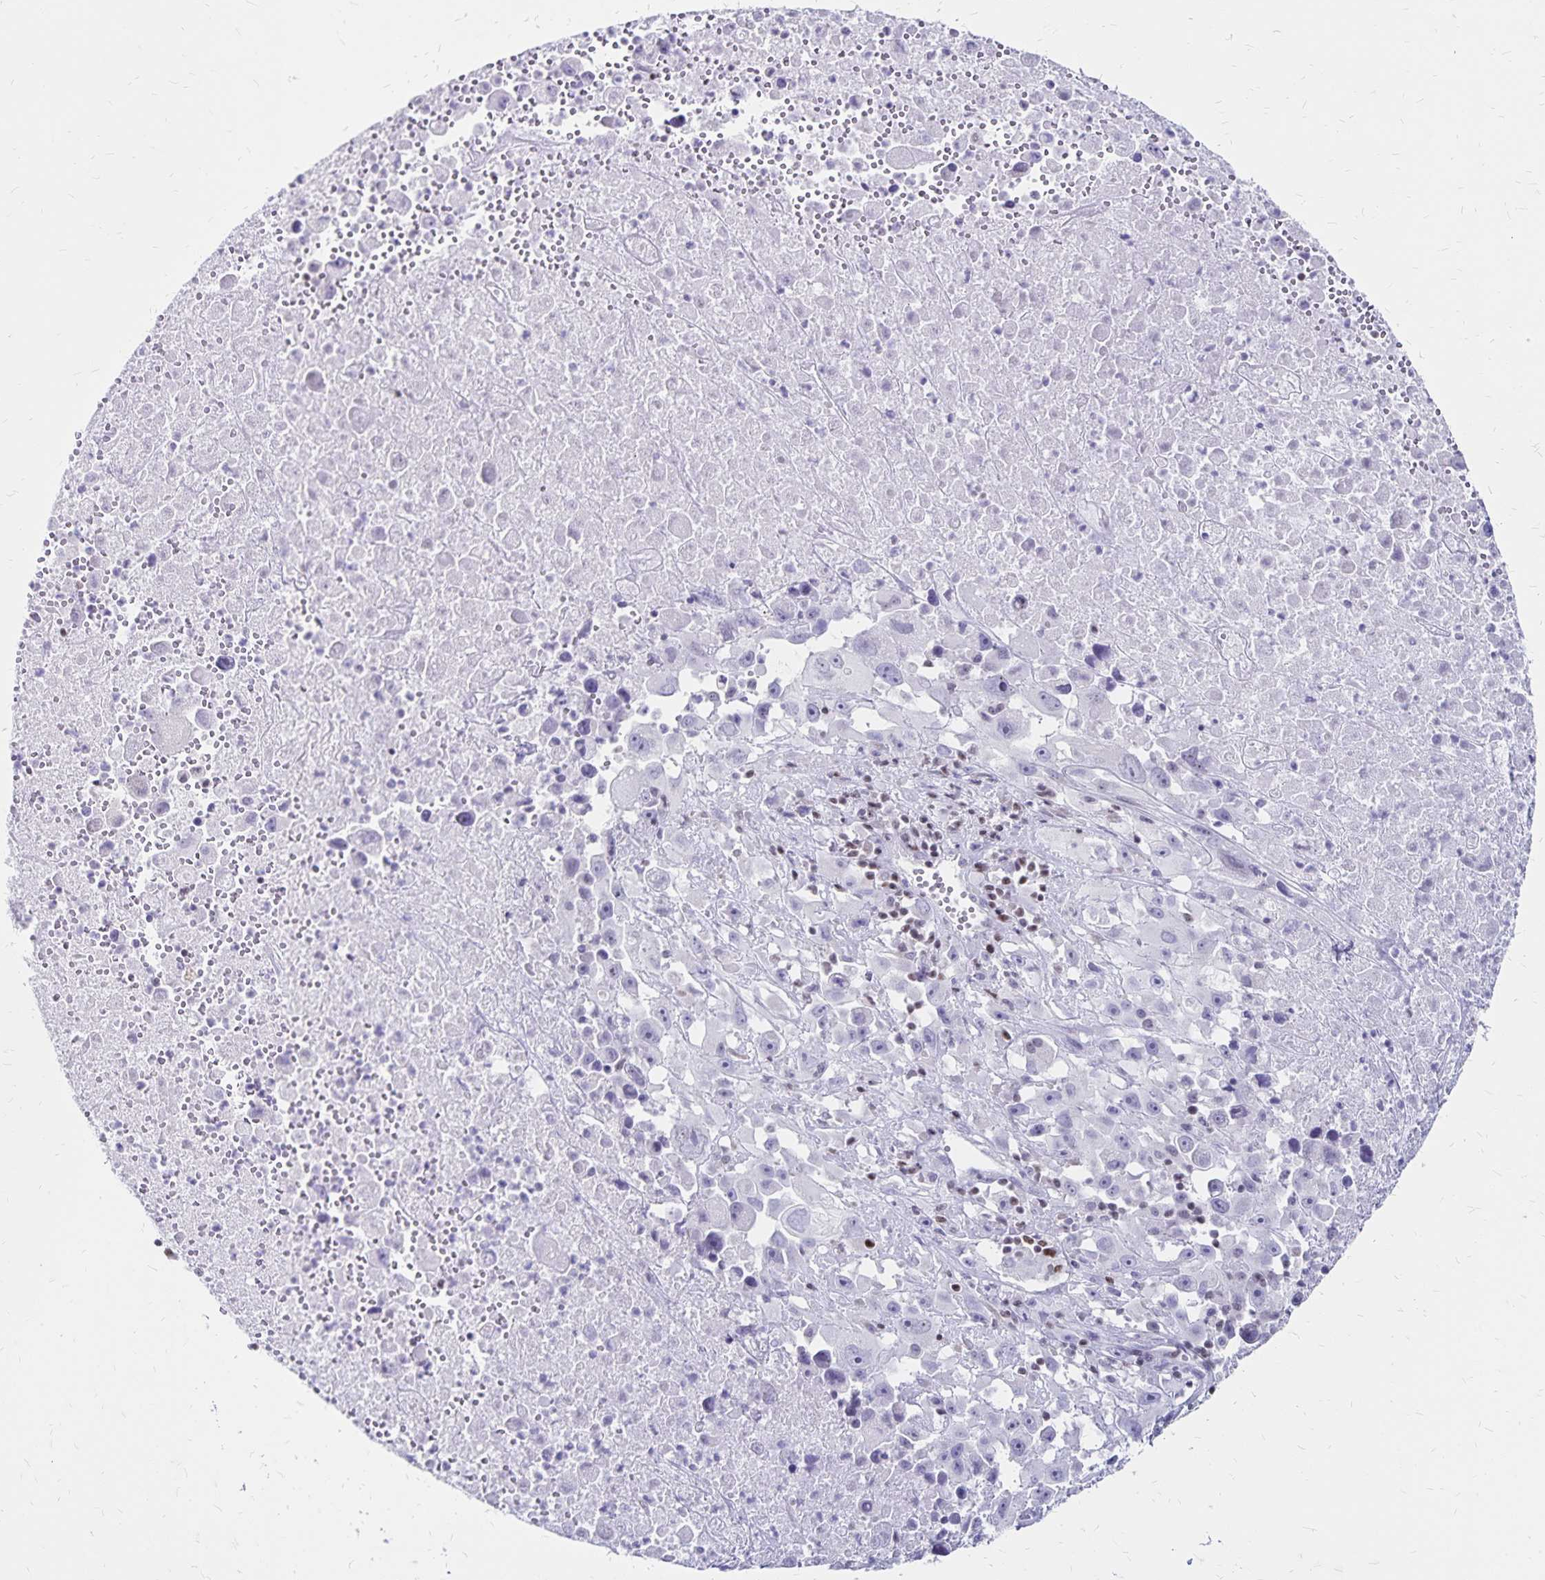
{"staining": {"intensity": "negative", "quantity": "none", "location": "none"}, "tissue": "melanoma", "cell_type": "Tumor cells", "image_type": "cancer", "snomed": [{"axis": "morphology", "description": "Malignant melanoma, Metastatic site"}, {"axis": "topography", "description": "Soft tissue"}], "caption": "Human malignant melanoma (metastatic site) stained for a protein using IHC demonstrates no staining in tumor cells.", "gene": "IKZF1", "patient": {"sex": "male", "age": 50}}